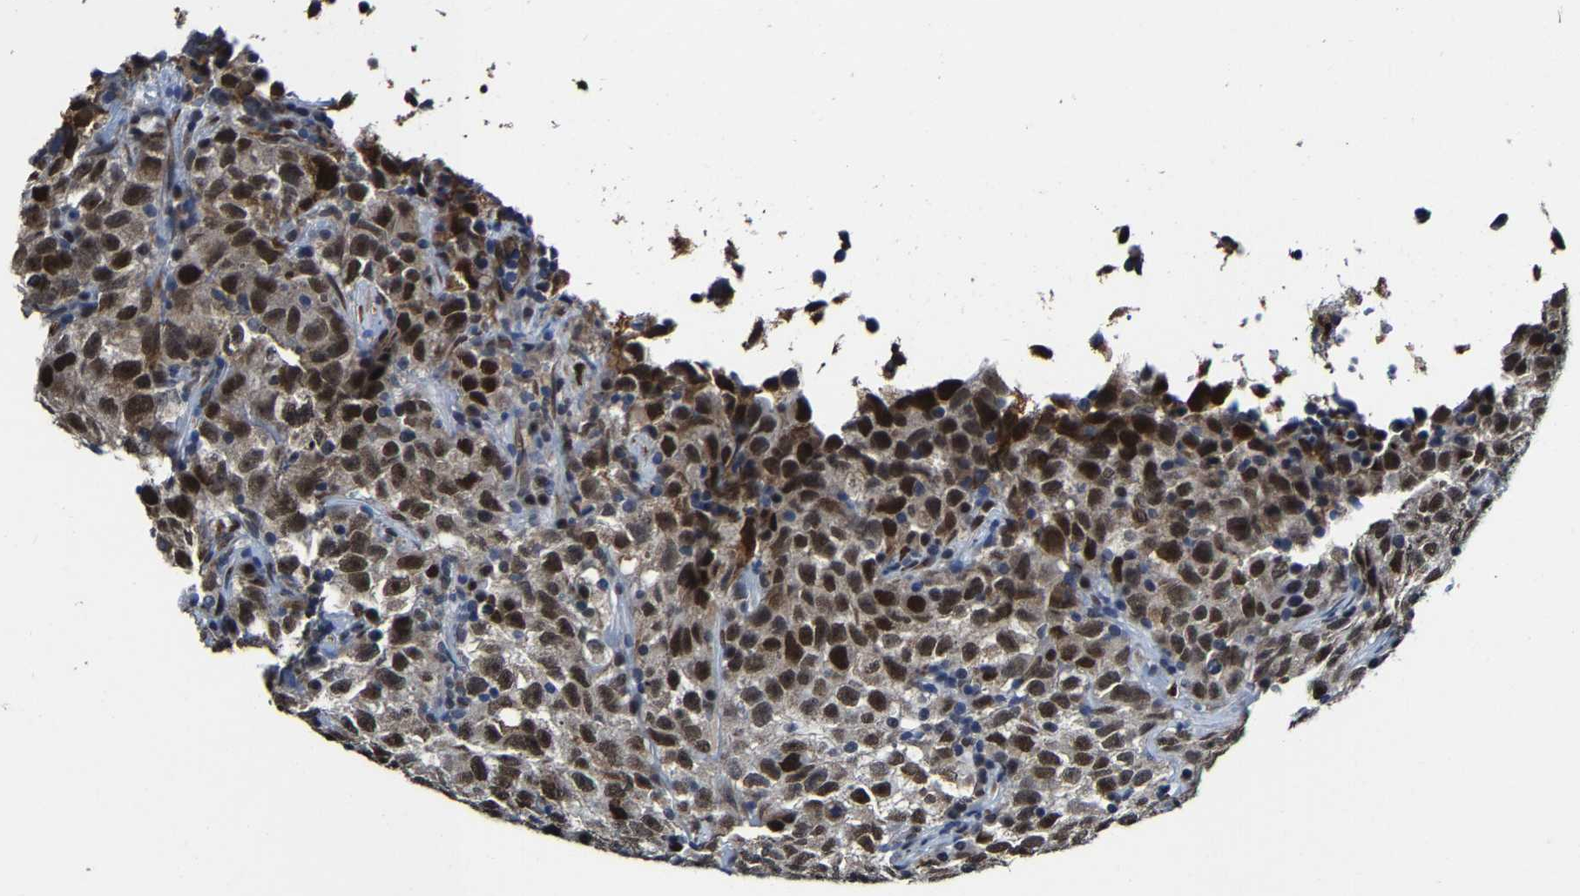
{"staining": {"intensity": "strong", "quantity": ">75%", "location": "nuclear"}, "tissue": "testis cancer", "cell_type": "Tumor cells", "image_type": "cancer", "snomed": [{"axis": "morphology", "description": "Seminoma, NOS"}, {"axis": "topography", "description": "Testis"}], "caption": "This photomicrograph shows IHC staining of human testis cancer (seminoma), with high strong nuclear positivity in about >75% of tumor cells.", "gene": "METTL1", "patient": {"sex": "male", "age": 22}}